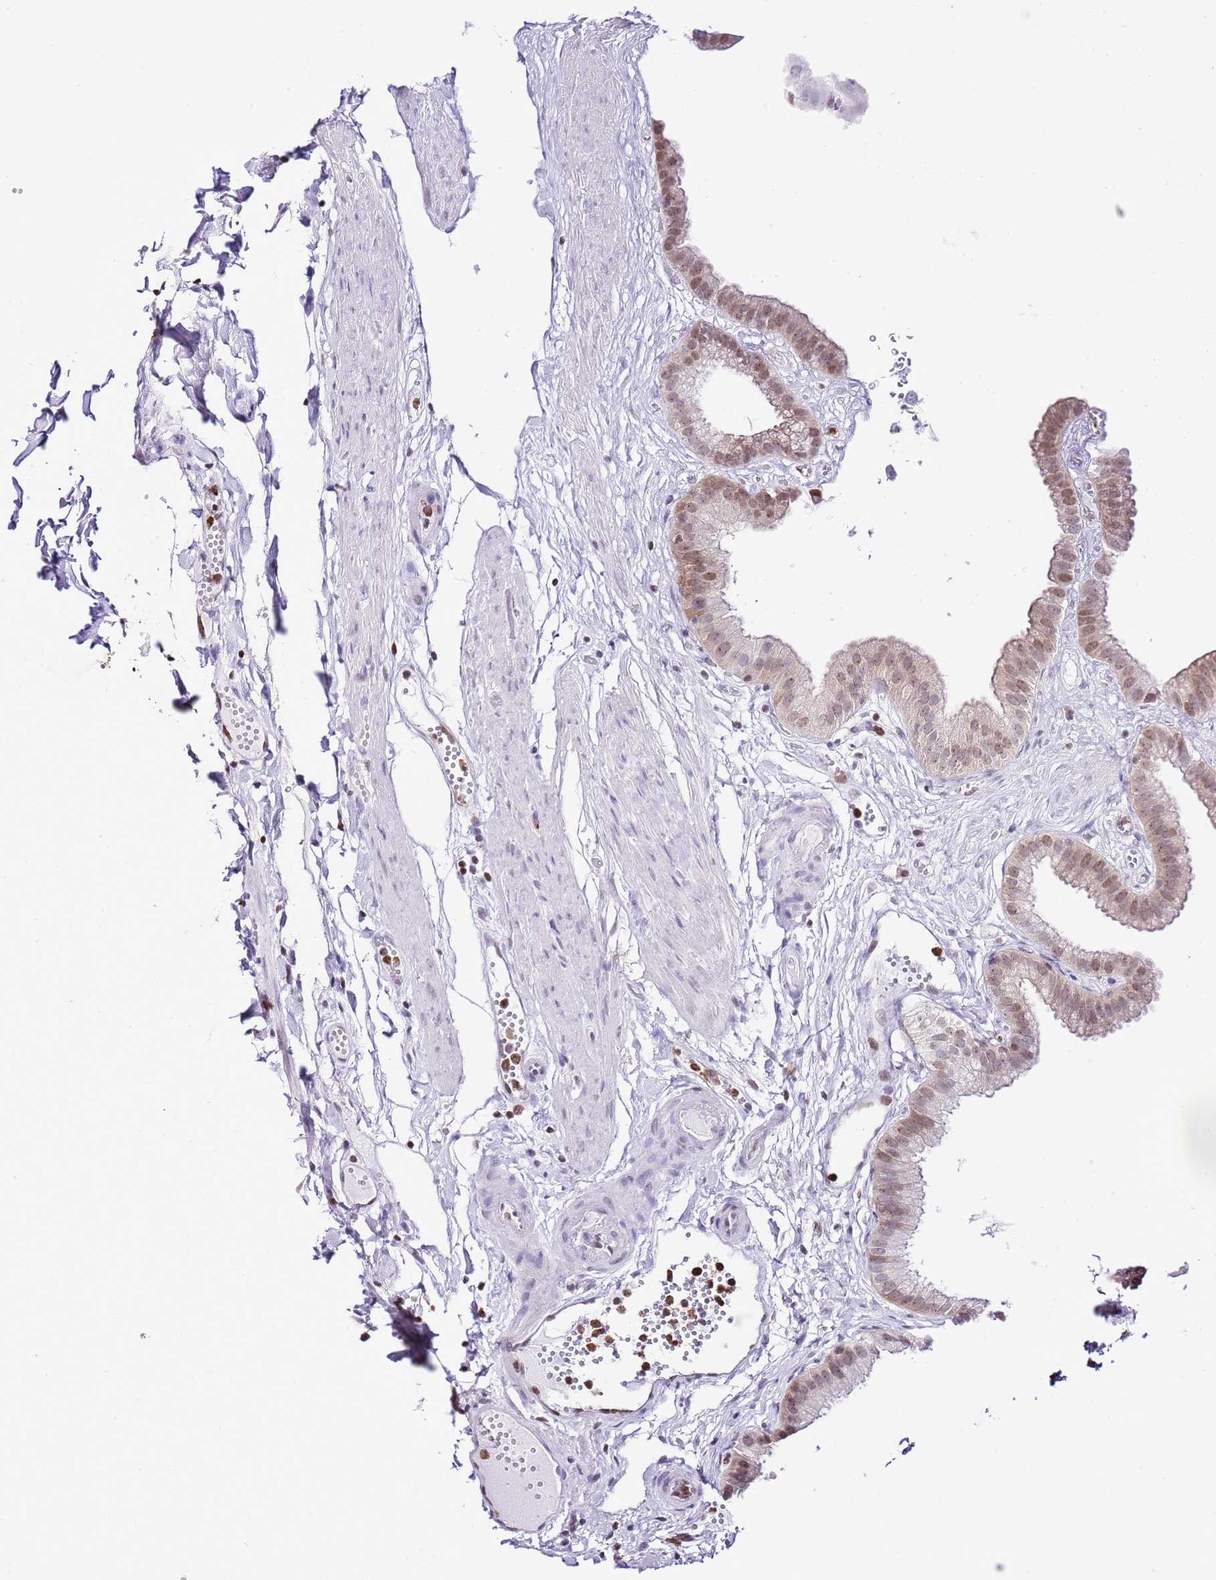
{"staining": {"intensity": "moderate", "quantity": ">75%", "location": "cytoplasmic/membranous,nuclear"}, "tissue": "gallbladder", "cell_type": "Glandular cells", "image_type": "normal", "snomed": [{"axis": "morphology", "description": "Normal tissue, NOS"}, {"axis": "topography", "description": "Gallbladder"}], "caption": "Immunohistochemical staining of unremarkable human gallbladder reveals moderate cytoplasmic/membranous,nuclear protein staining in approximately >75% of glandular cells. Nuclei are stained in blue.", "gene": "PRR15", "patient": {"sex": "female", "age": 61}}